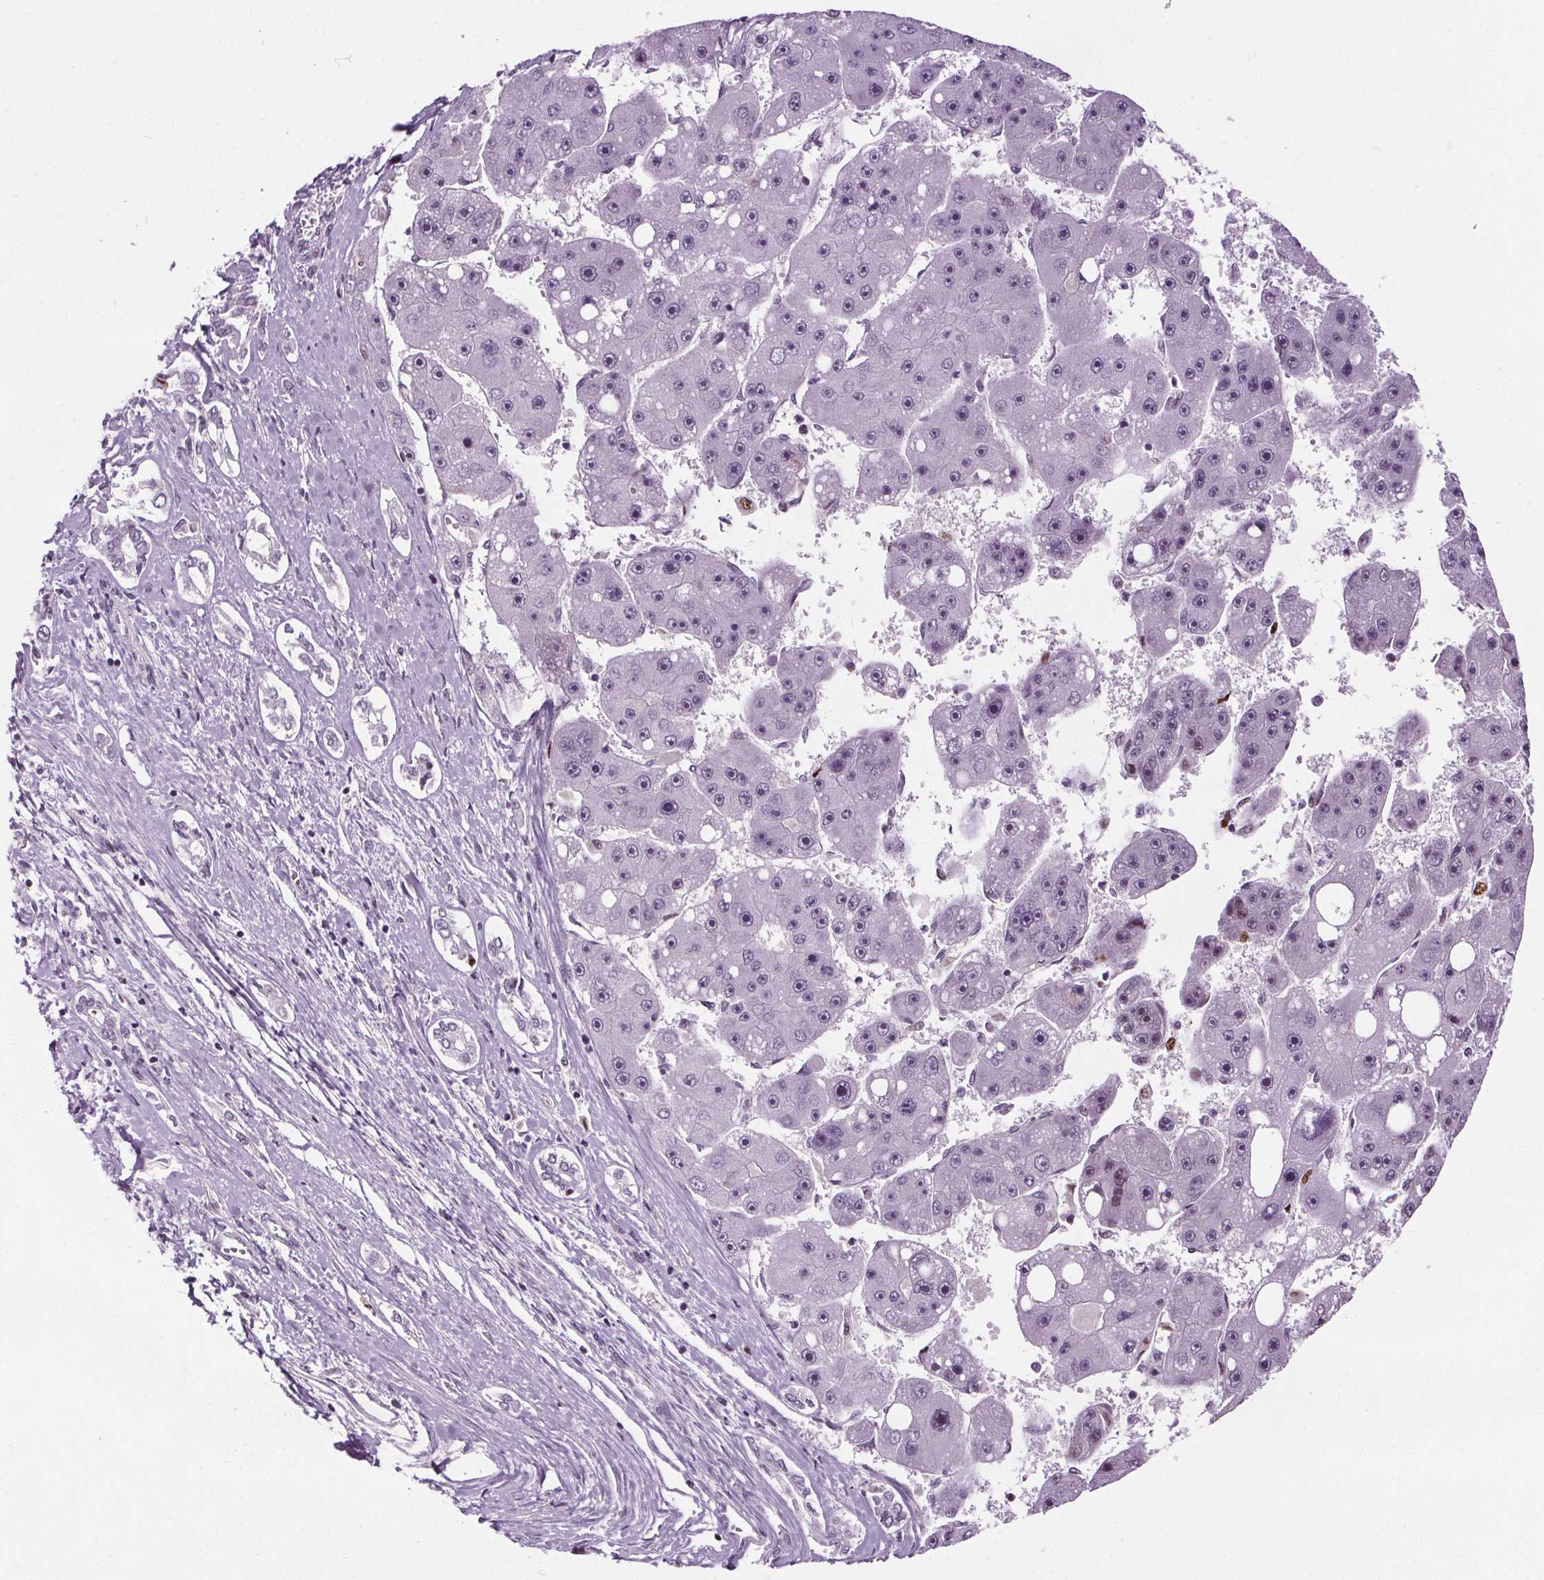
{"staining": {"intensity": "negative", "quantity": "none", "location": "none"}, "tissue": "liver cancer", "cell_type": "Tumor cells", "image_type": "cancer", "snomed": [{"axis": "morphology", "description": "Carcinoma, Hepatocellular, NOS"}, {"axis": "topography", "description": "Liver"}], "caption": "Immunohistochemical staining of human liver hepatocellular carcinoma reveals no significant expression in tumor cells.", "gene": "CEBPA", "patient": {"sex": "female", "age": 61}}